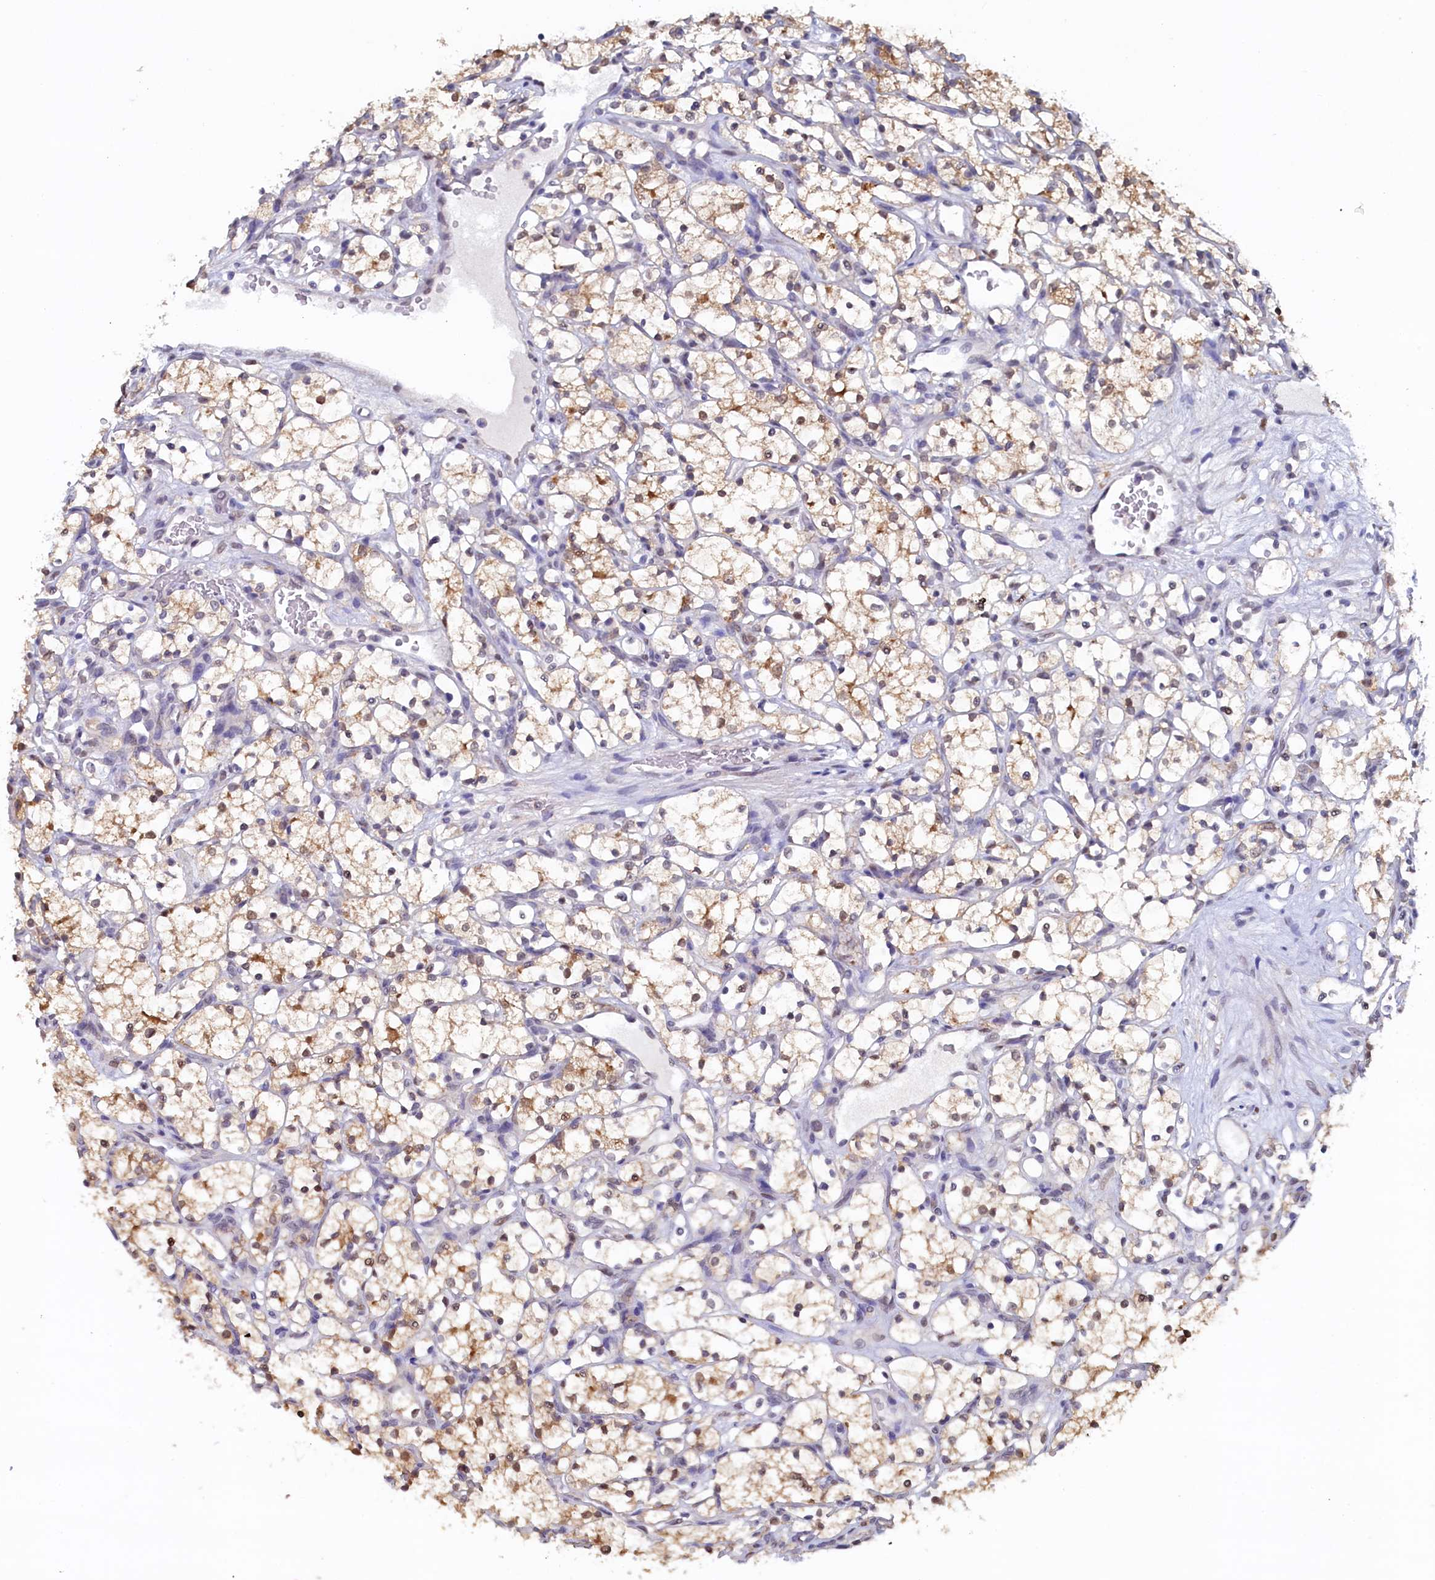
{"staining": {"intensity": "moderate", "quantity": "25%-75%", "location": "cytoplasmic/membranous,nuclear"}, "tissue": "renal cancer", "cell_type": "Tumor cells", "image_type": "cancer", "snomed": [{"axis": "morphology", "description": "Adenocarcinoma, NOS"}, {"axis": "topography", "description": "Kidney"}], "caption": "Renal adenocarcinoma stained with a protein marker shows moderate staining in tumor cells.", "gene": "AHCY", "patient": {"sex": "female", "age": 69}}